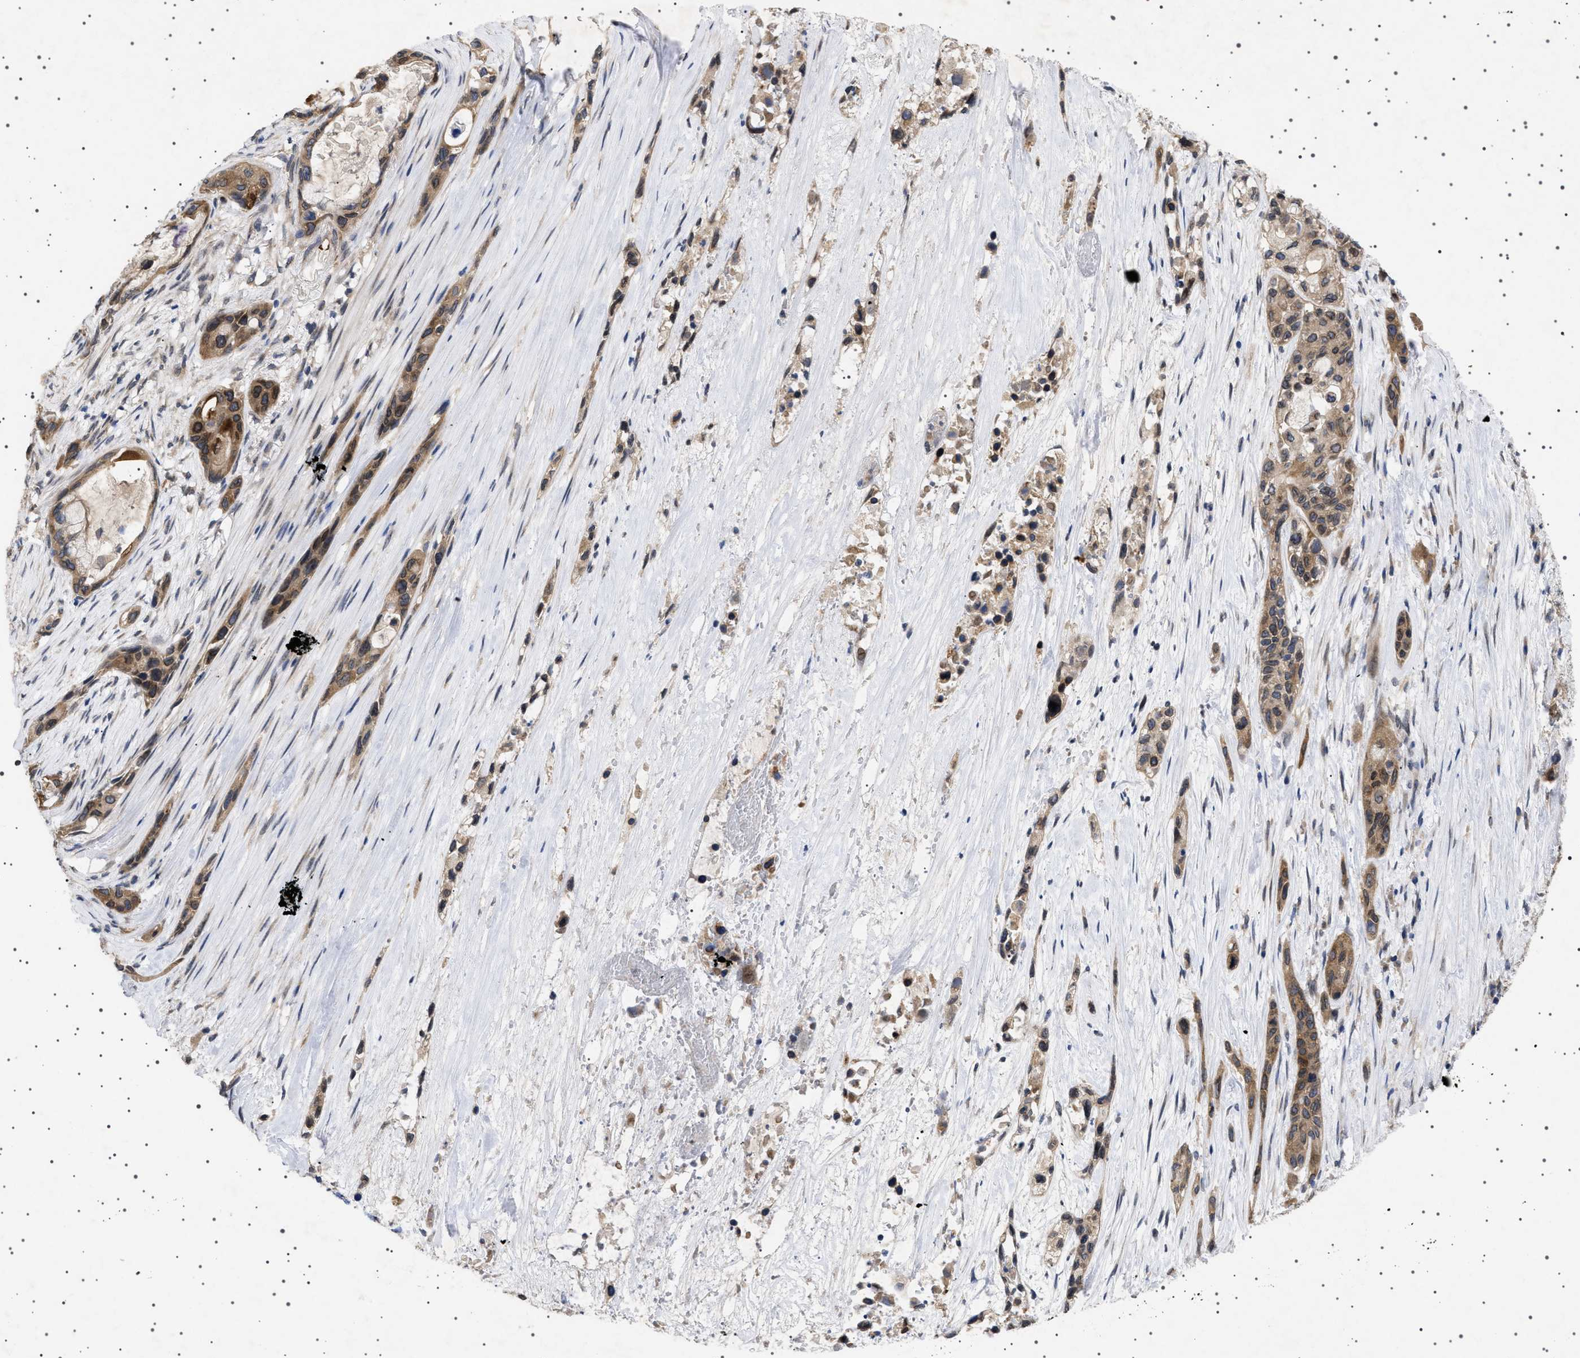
{"staining": {"intensity": "moderate", "quantity": ">75%", "location": "cytoplasmic/membranous,nuclear"}, "tissue": "pancreatic cancer", "cell_type": "Tumor cells", "image_type": "cancer", "snomed": [{"axis": "morphology", "description": "Adenocarcinoma, NOS"}, {"axis": "topography", "description": "Pancreas"}], "caption": "Tumor cells display moderate cytoplasmic/membranous and nuclear staining in about >75% of cells in pancreatic cancer.", "gene": "NUP93", "patient": {"sex": "male", "age": 53}}